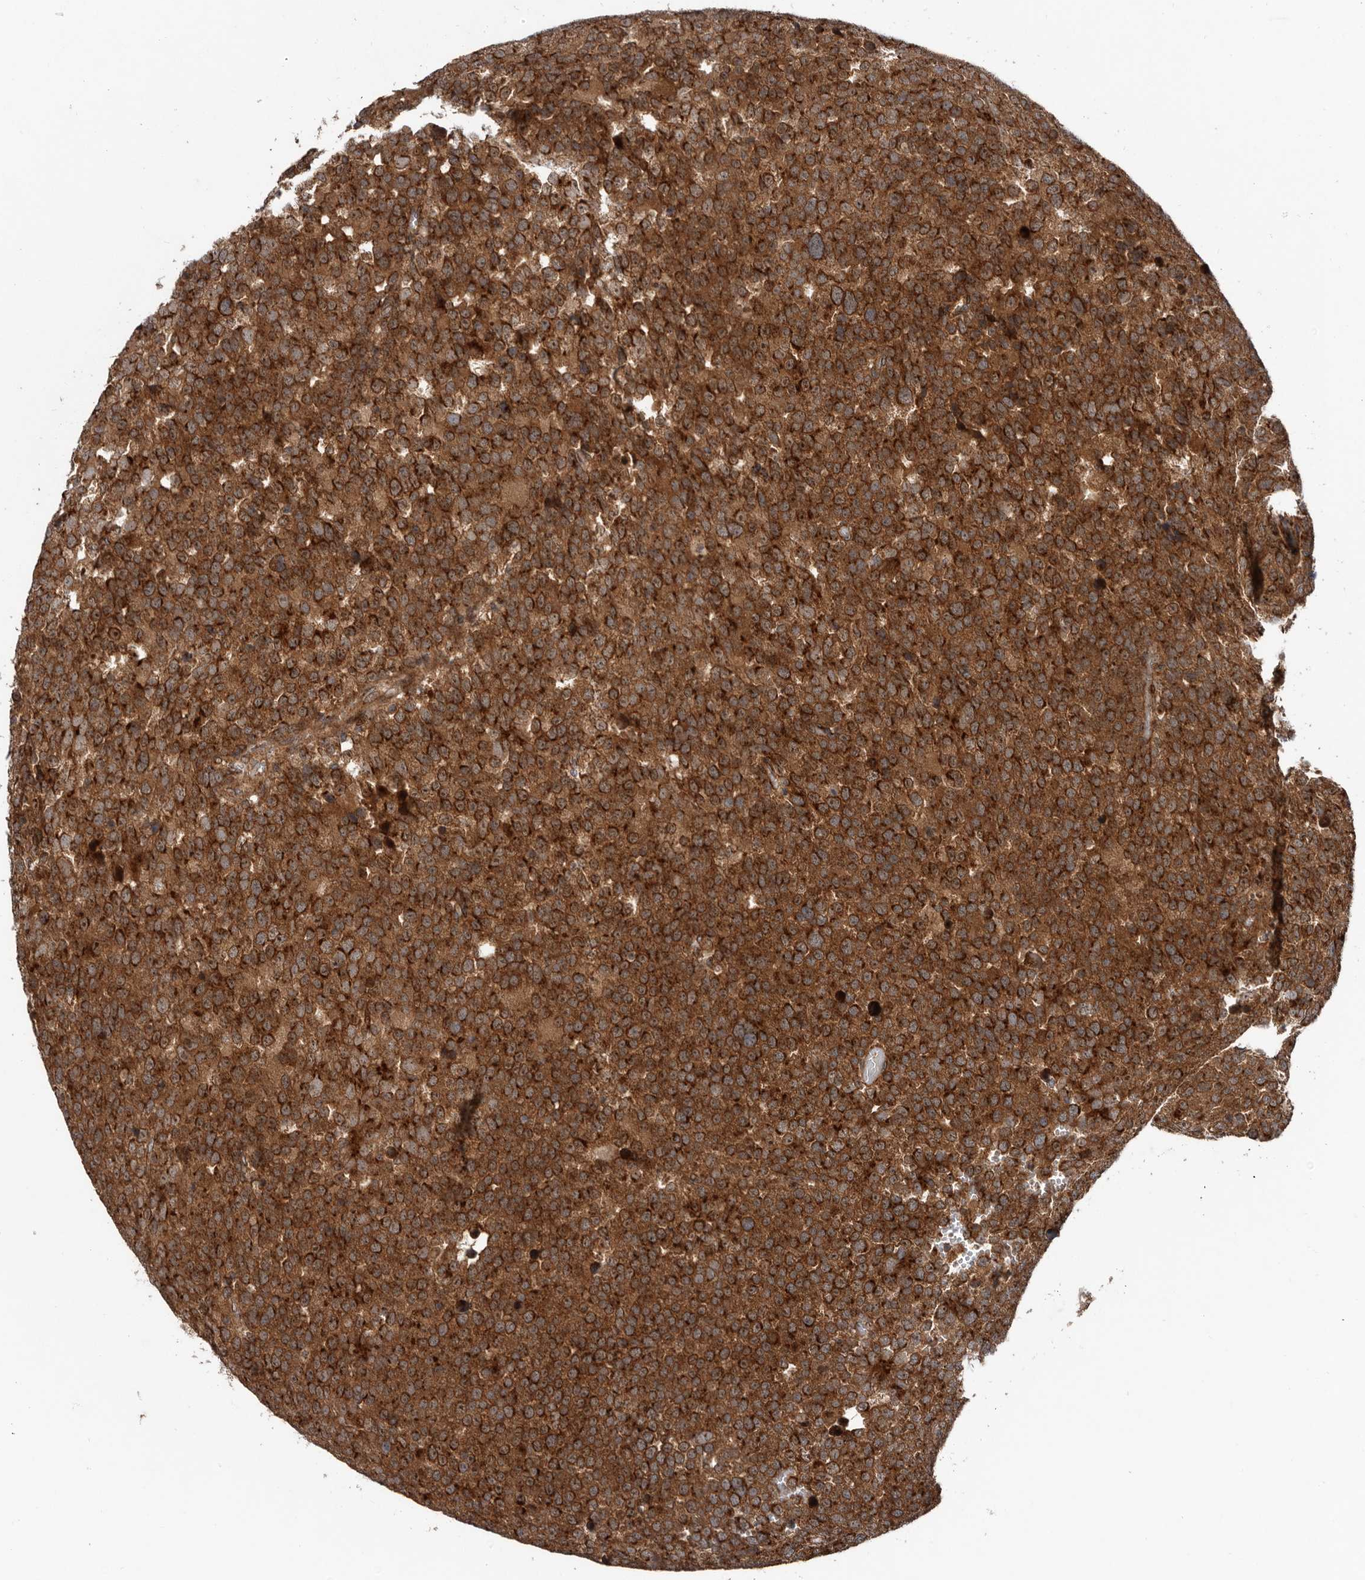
{"staining": {"intensity": "strong", "quantity": ">75%", "location": "cytoplasmic/membranous,nuclear"}, "tissue": "testis cancer", "cell_type": "Tumor cells", "image_type": "cancer", "snomed": [{"axis": "morphology", "description": "Seminoma, NOS"}, {"axis": "topography", "description": "Testis"}], "caption": "Testis seminoma stained with immunohistochemistry (IHC) shows strong cytoplasmic/membranous and nuclear staining in approximately >75% of tumor cells.", "gene": "CCDC190", "patient": {"sex": "male", "age": 71}}